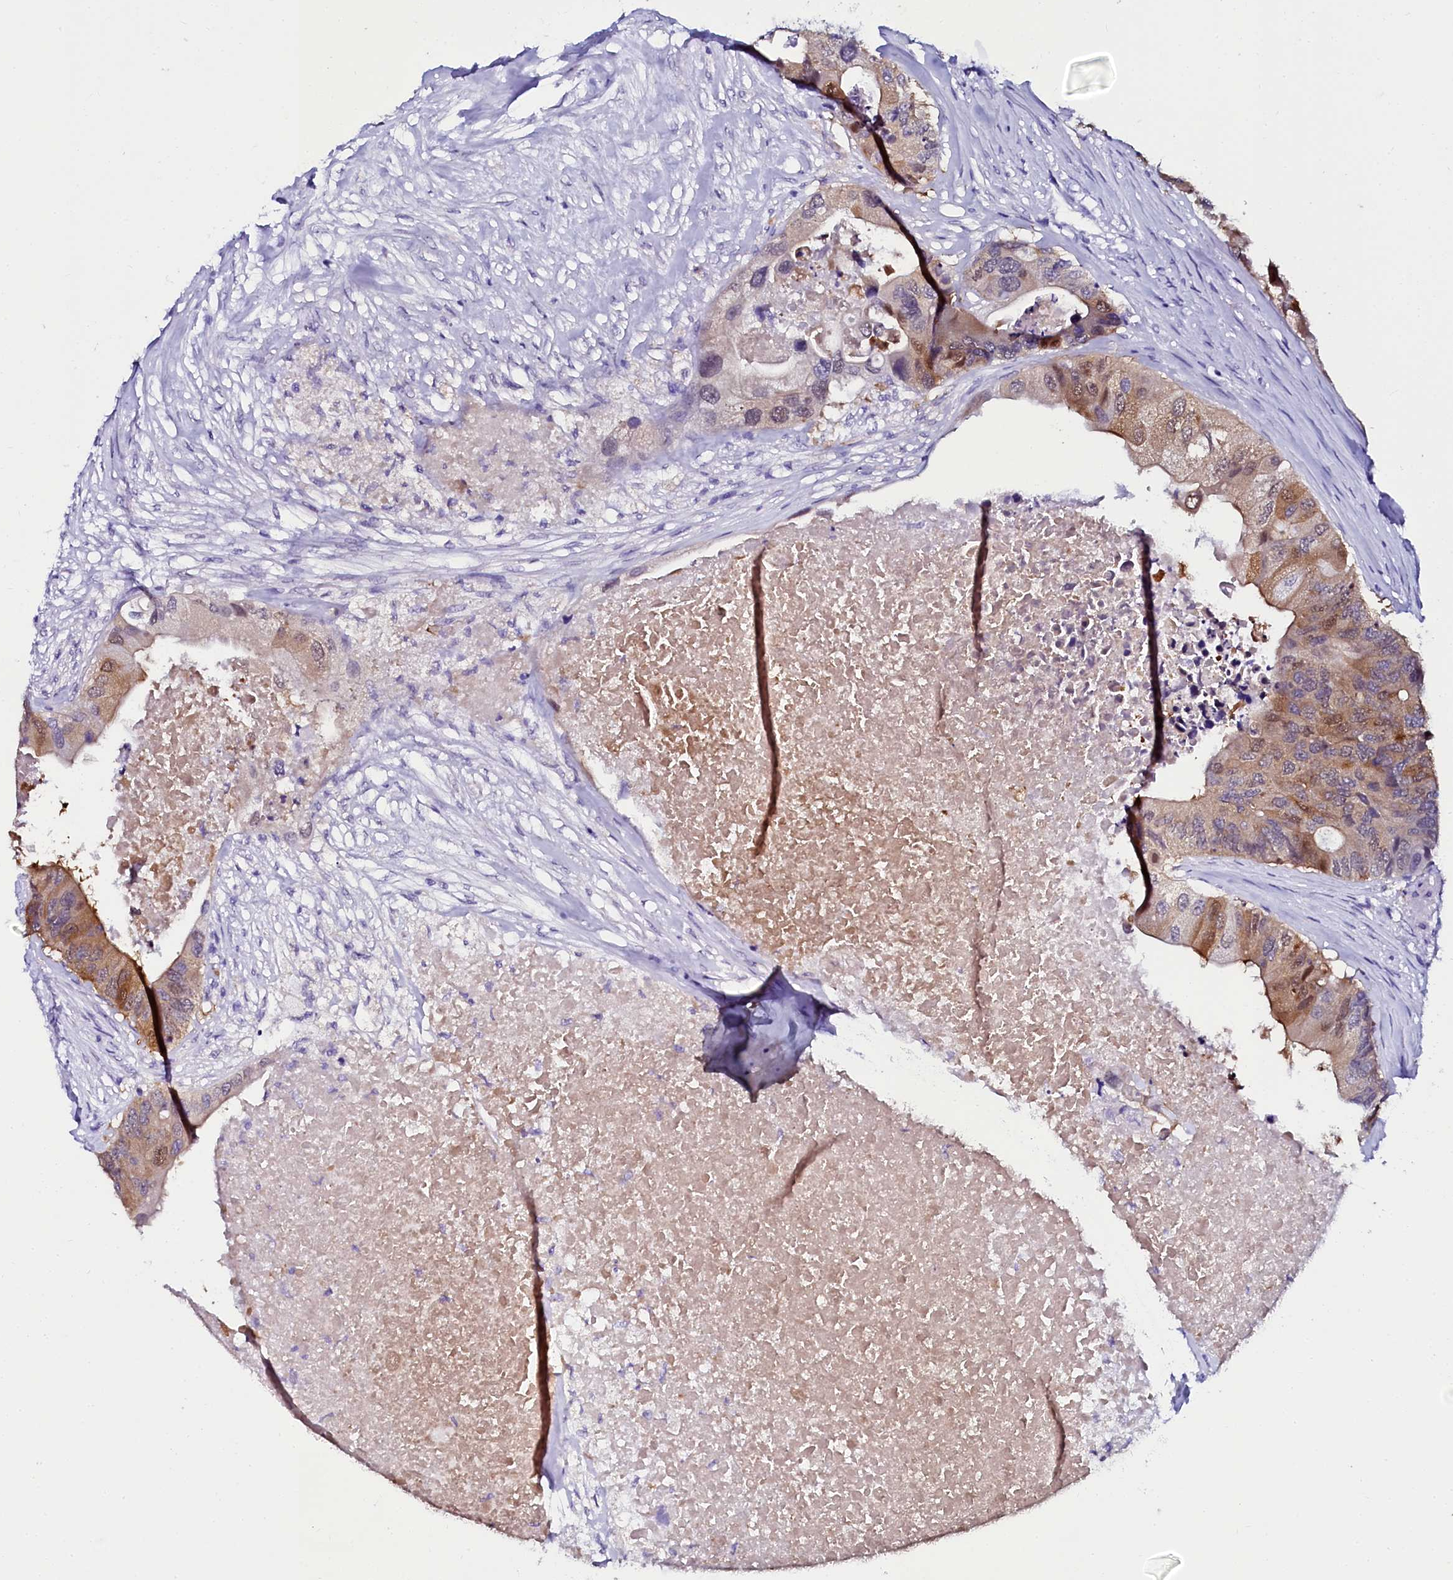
{"staining": {"intensity": "moderate", "quantity": "25%-75%", "location": "cytoplasmic/membranous"}, "tissue": "colorectal cancer", "cell_type": "Tumor cells", "image_type": "cancer", "snomed": [{"axis": "morphology", "description": "Adenocarcinoma, NOS"}, {"axis": "topography", "description": "Colon"}], "caption": "Immunohistochemistry (DAB (3,3'-diaminobenzidine)) staining of human adenocarcinoma (colorectal) exhibits moderate cytoplasmic/membranous protein positivity in about 25%-75% of tumor cells. (Stains: DAB (3,3'-diaminobenzidine) in brown, nuclei in blue, Microscopy: brightfield microscopy at high magnification).", "gene": "SORD", "patient": {"sex": "male", "age": 71}}